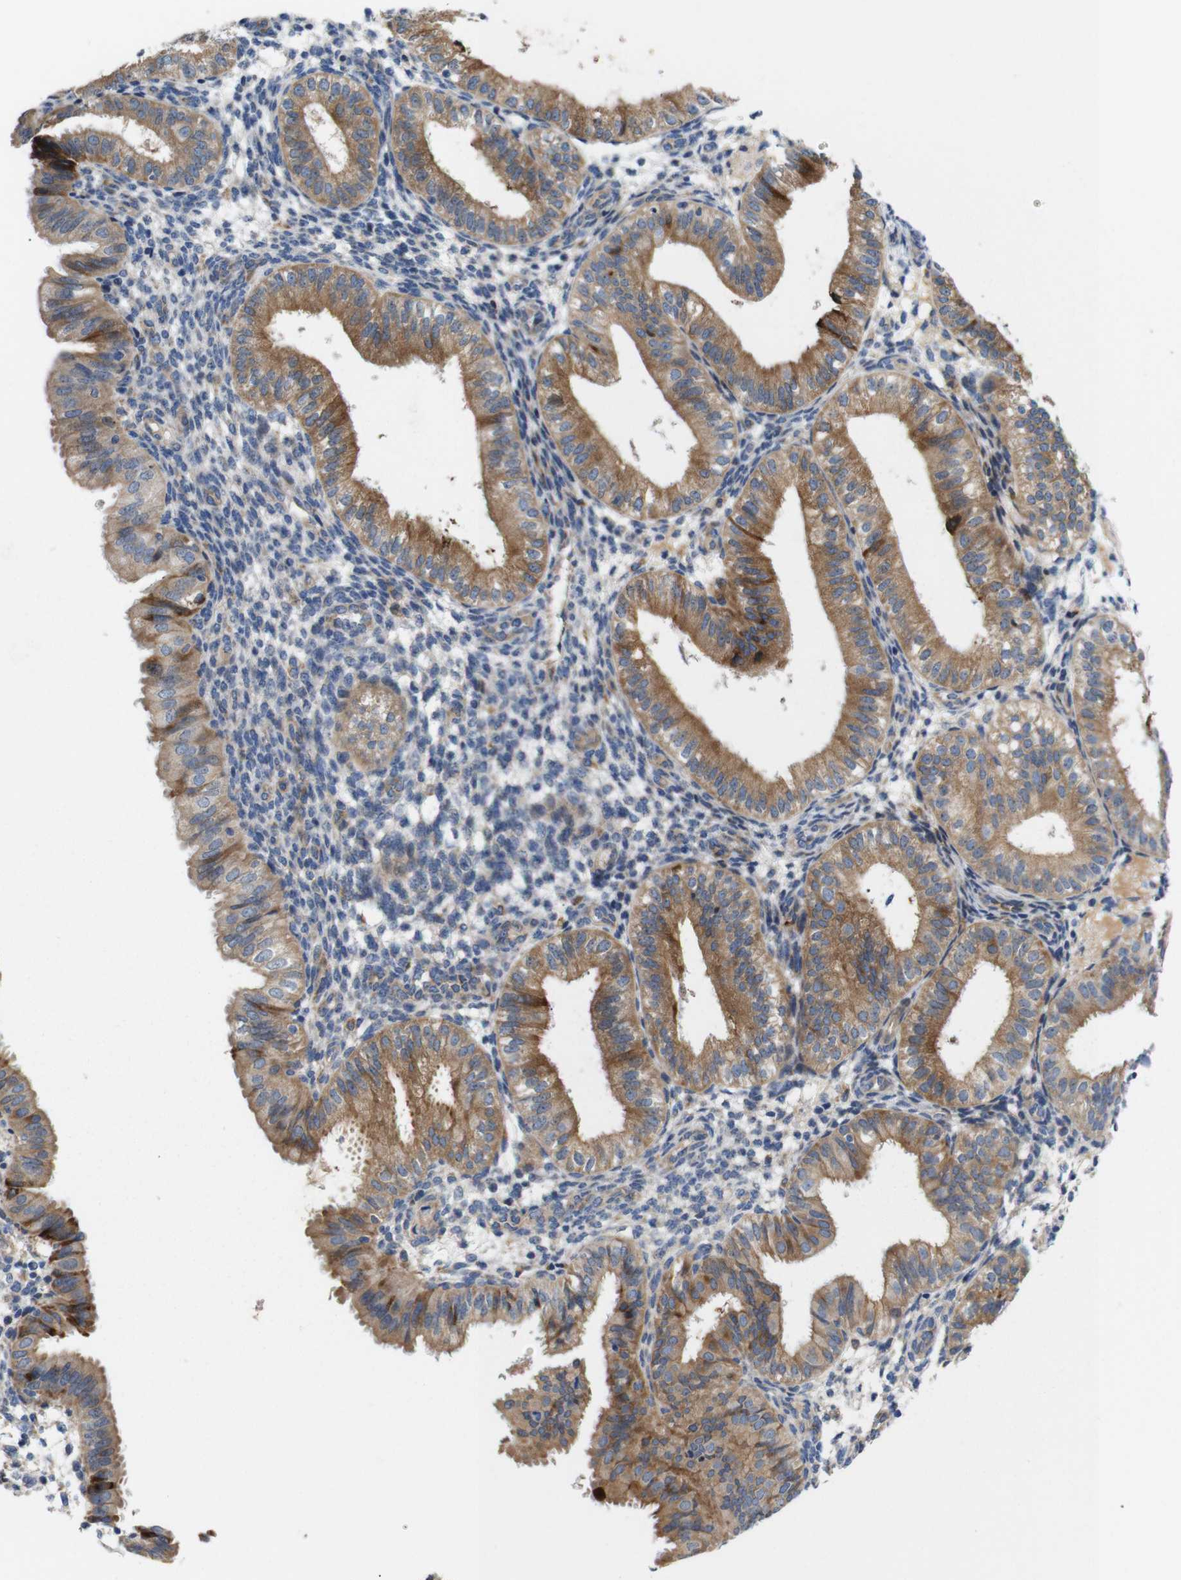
{"staining": {"intensity": "moderate", "quantity": "<25%", "location": "cytoplasmic/membranous"}, "tissue": "endometrium", "cell_type": "Cells in endometrial stroma", "image_type": "normal", "snomed": [{"axis": "morphology", "description": "Normal tissue, NOS"}, {"axis": "topography", "description": "Endometrium"}], "caption": "The immunohistochemical stain labels moderate cytoplasmic/membranous expression in cells in endometrial stroma of normal endometrium.", "gene": "UBE2G2", "patient": {"sex": "female", "age": 39}}